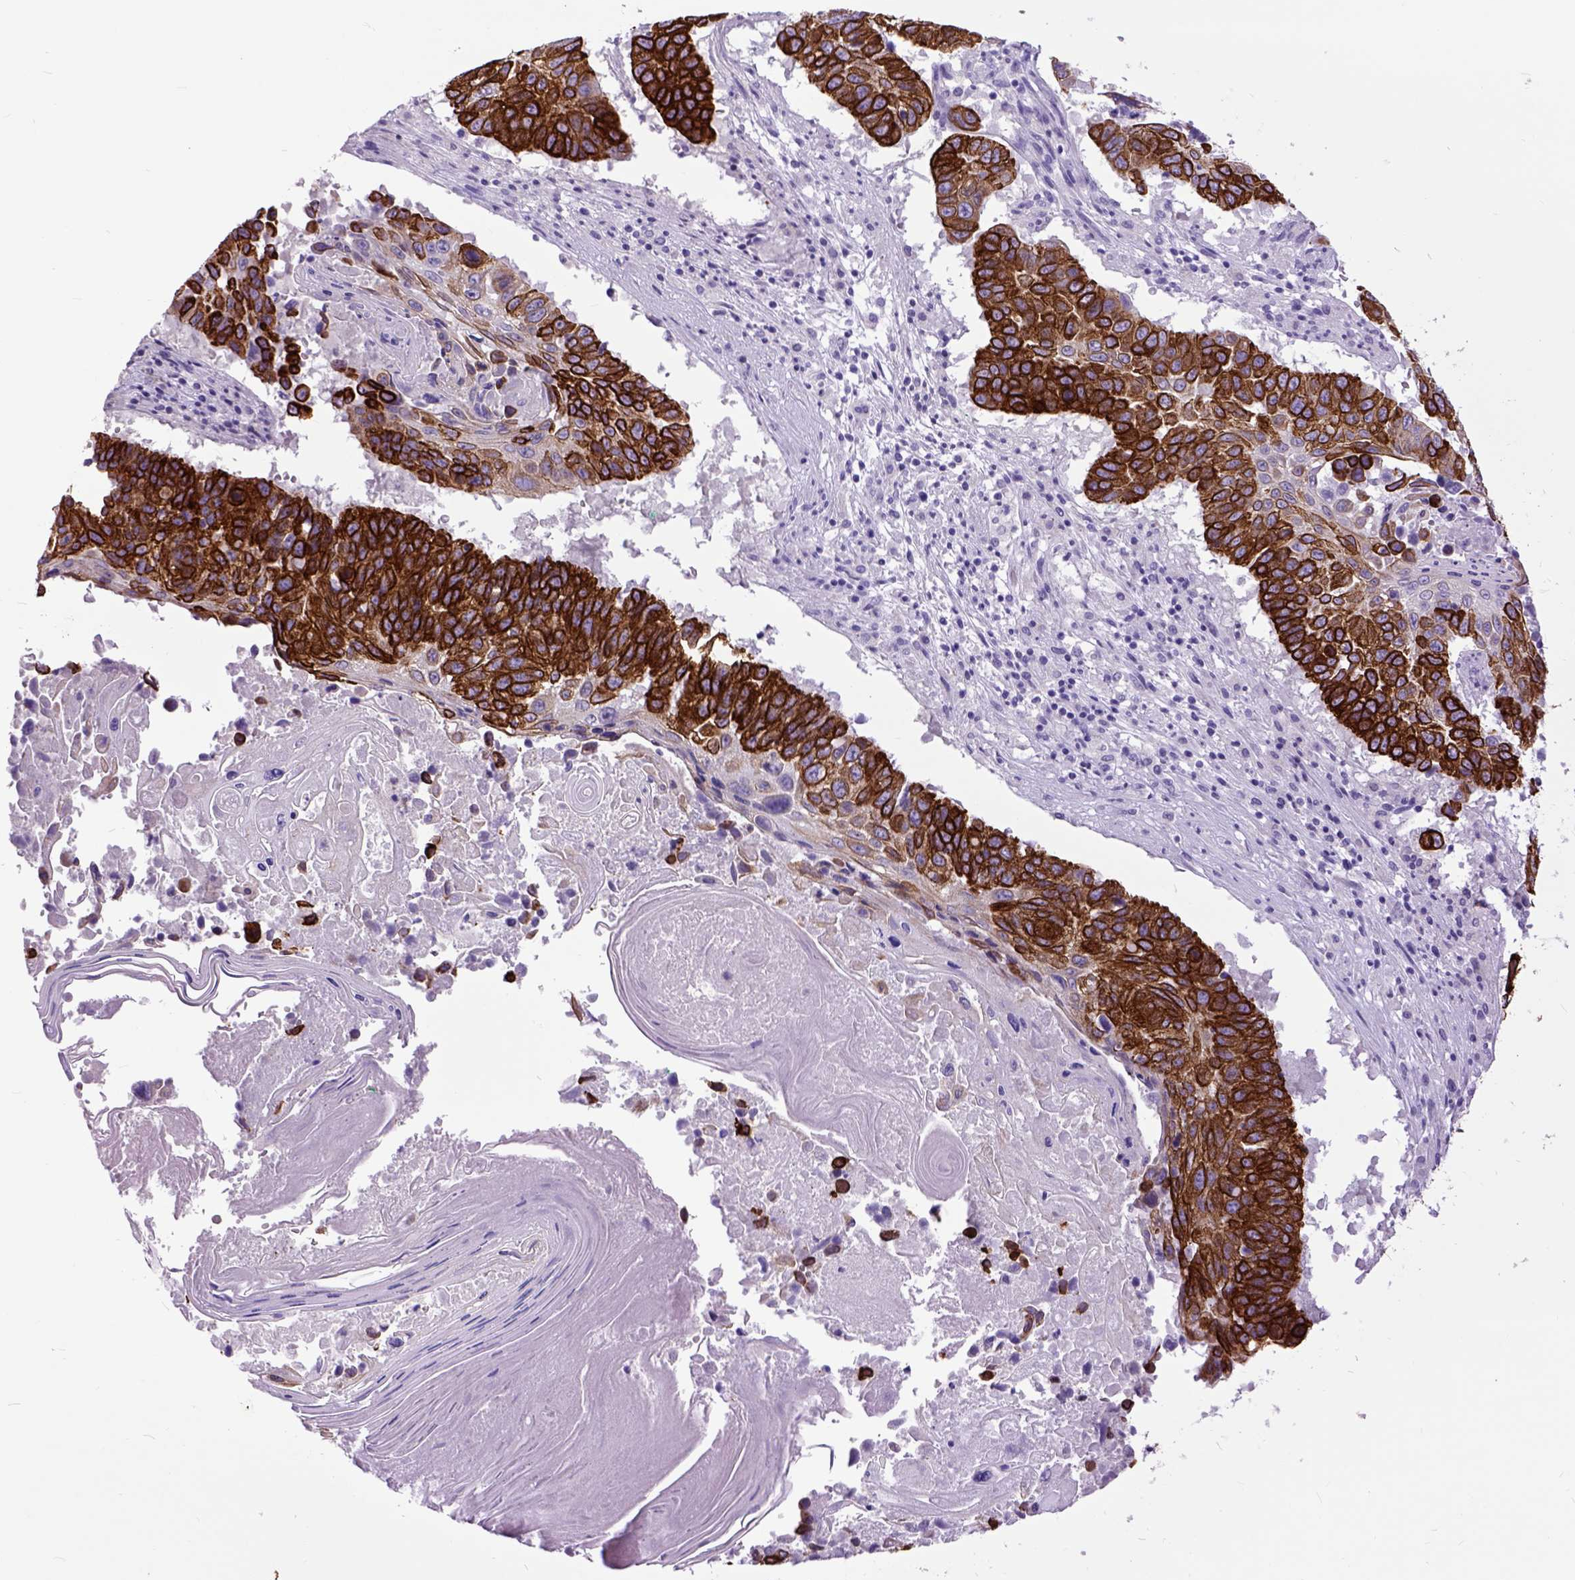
{"staining": {"intensity": "strong", "quantity": ">75%", "location": "cytoplasmic/membranous"}, "tissue": "lung cancer", "cell_type": "Tumor cells", "image_type": "cancer", "snomed": [{"axis": "morphology", "description": "Squamous cell carcinoma, NOS"}, {"axis": "topography", "description": "Lung"}], "caption": "Immunohistochemistry (IHC) (DAB) staining of human lung cancer demonstrates strong cytoplasmic/membranous protein staining in about >75% of tumor cells.", "gene": "RAB25", "patient": {"sex": "male", "age": 73}}